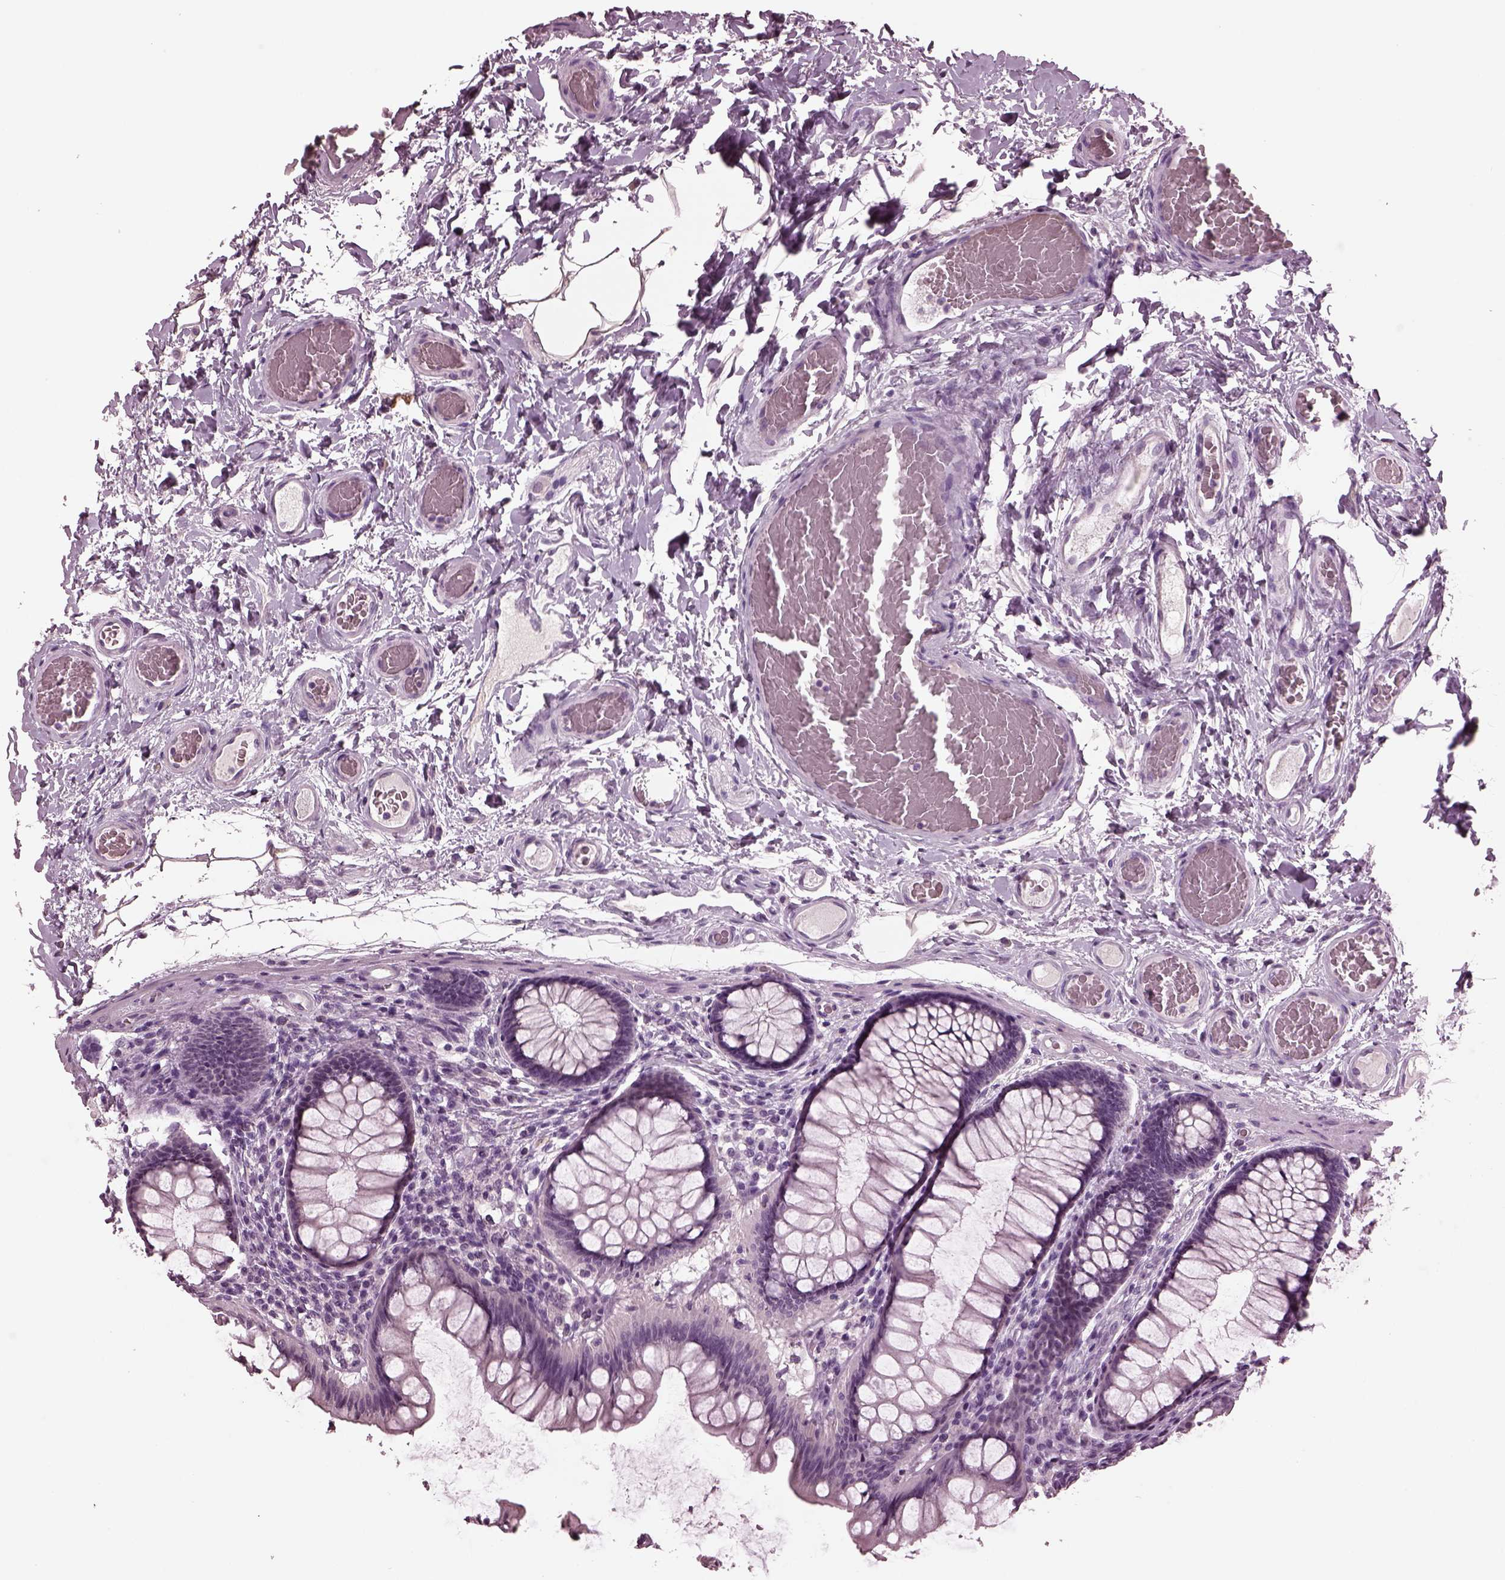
{"staining": {"intensity": "negative", "quantity": "none", "location": "none"}, "tissue": "colon", "cell_type": "Endothelial cells", "image_type": "normal", "snomed": [{"axis": "morphology", "description": "Normal tissue, NOS"}, {"axis": "topography", "description": "Colon"}], "caption": "Immunohistochemistry photomicrograph of unremarkable colon: colon stained with DAB reveals no significant protein positivity in endothelial cells.", "gene": "MIB2", "patient": {"sex": "female", "age": 65}}